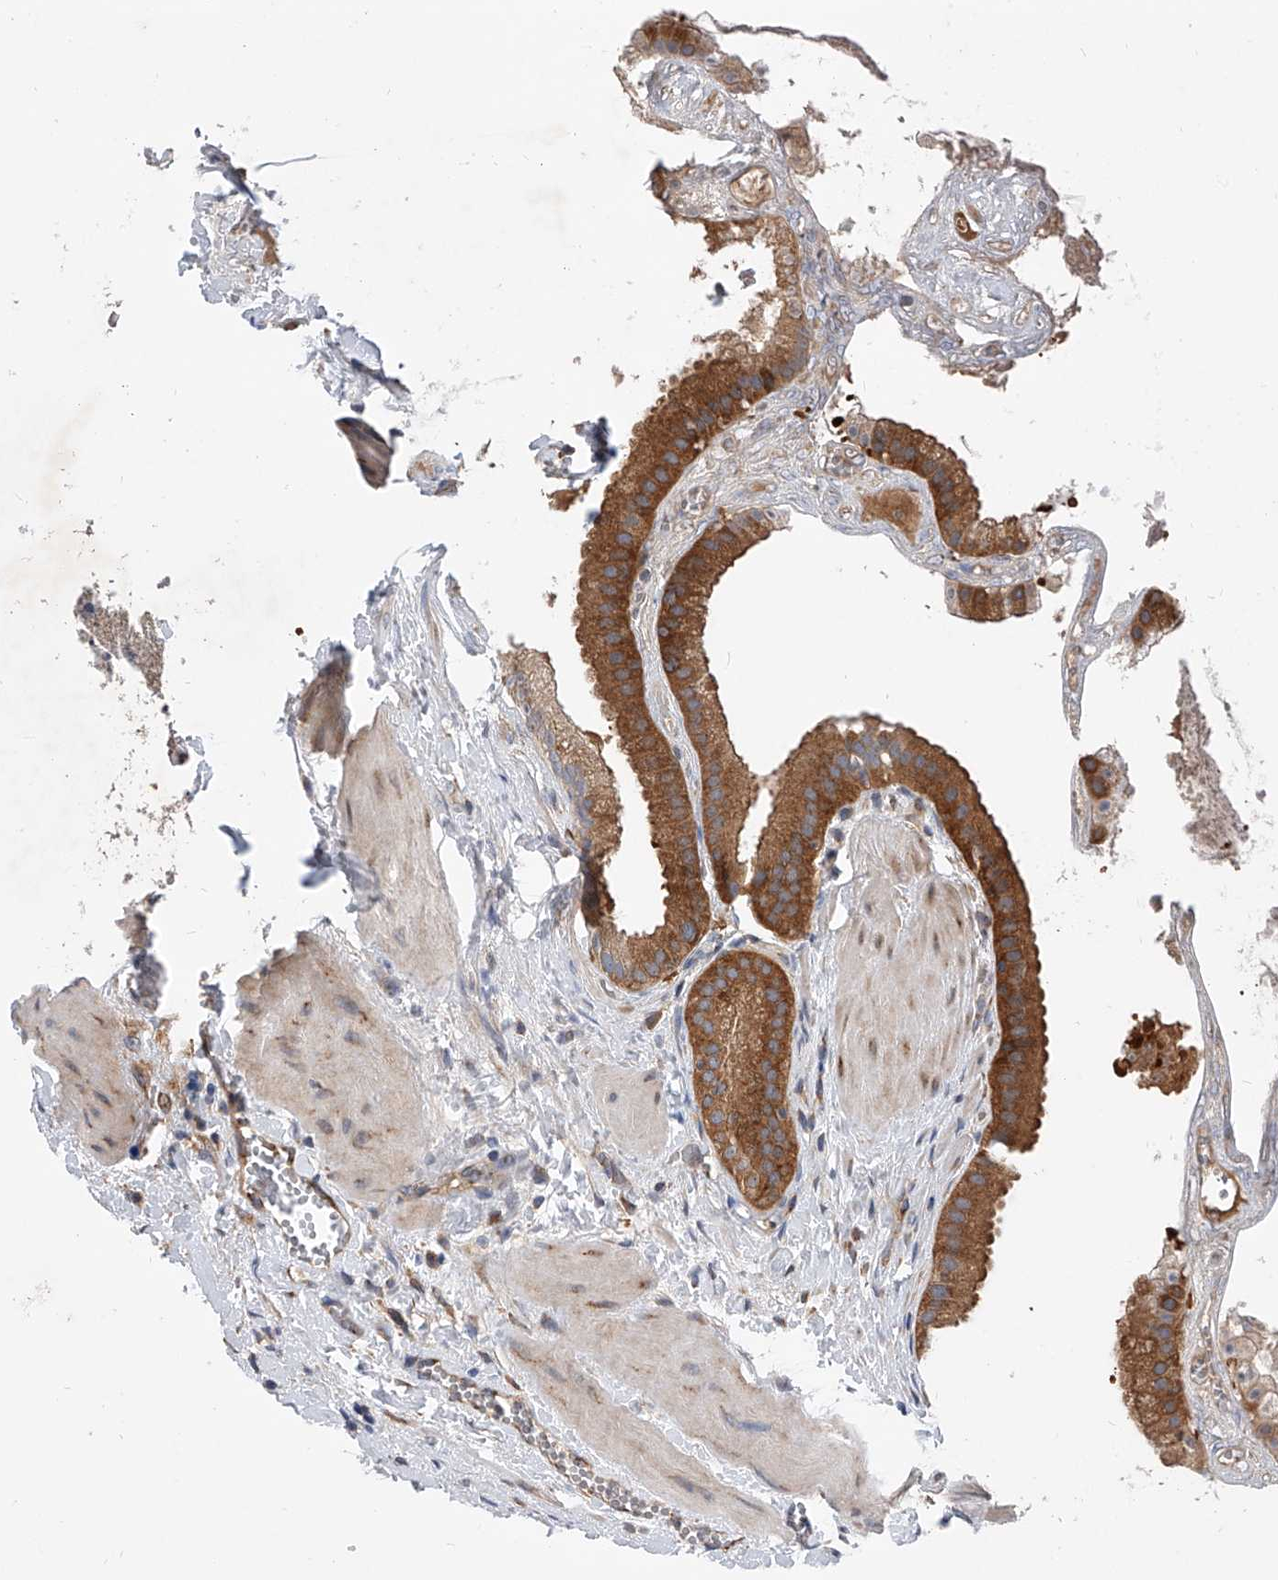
{"staining": {"intensity": "strong", "quantity": ">75%", "location": "cytoplasmic/membranous"}, "tissue": "gallbladder", "cell_type": "Glandular cells", "image_type": "normal", "snomed": [{"axis": "morphology", "description": "Normal tissue, NOS"}, {"axis": "topography", "description": "Gallbladder"}], "caption": "Immunohistochemistry (IHC) histopathology image of unremarkable gallbladder stained for a protein (brown), which shows high levels of strong cytoplasmic/membranous expression in about >75% of glandular cells.", "gene": "CFAP410", "patient": {"sex": "male", "age": 55}}